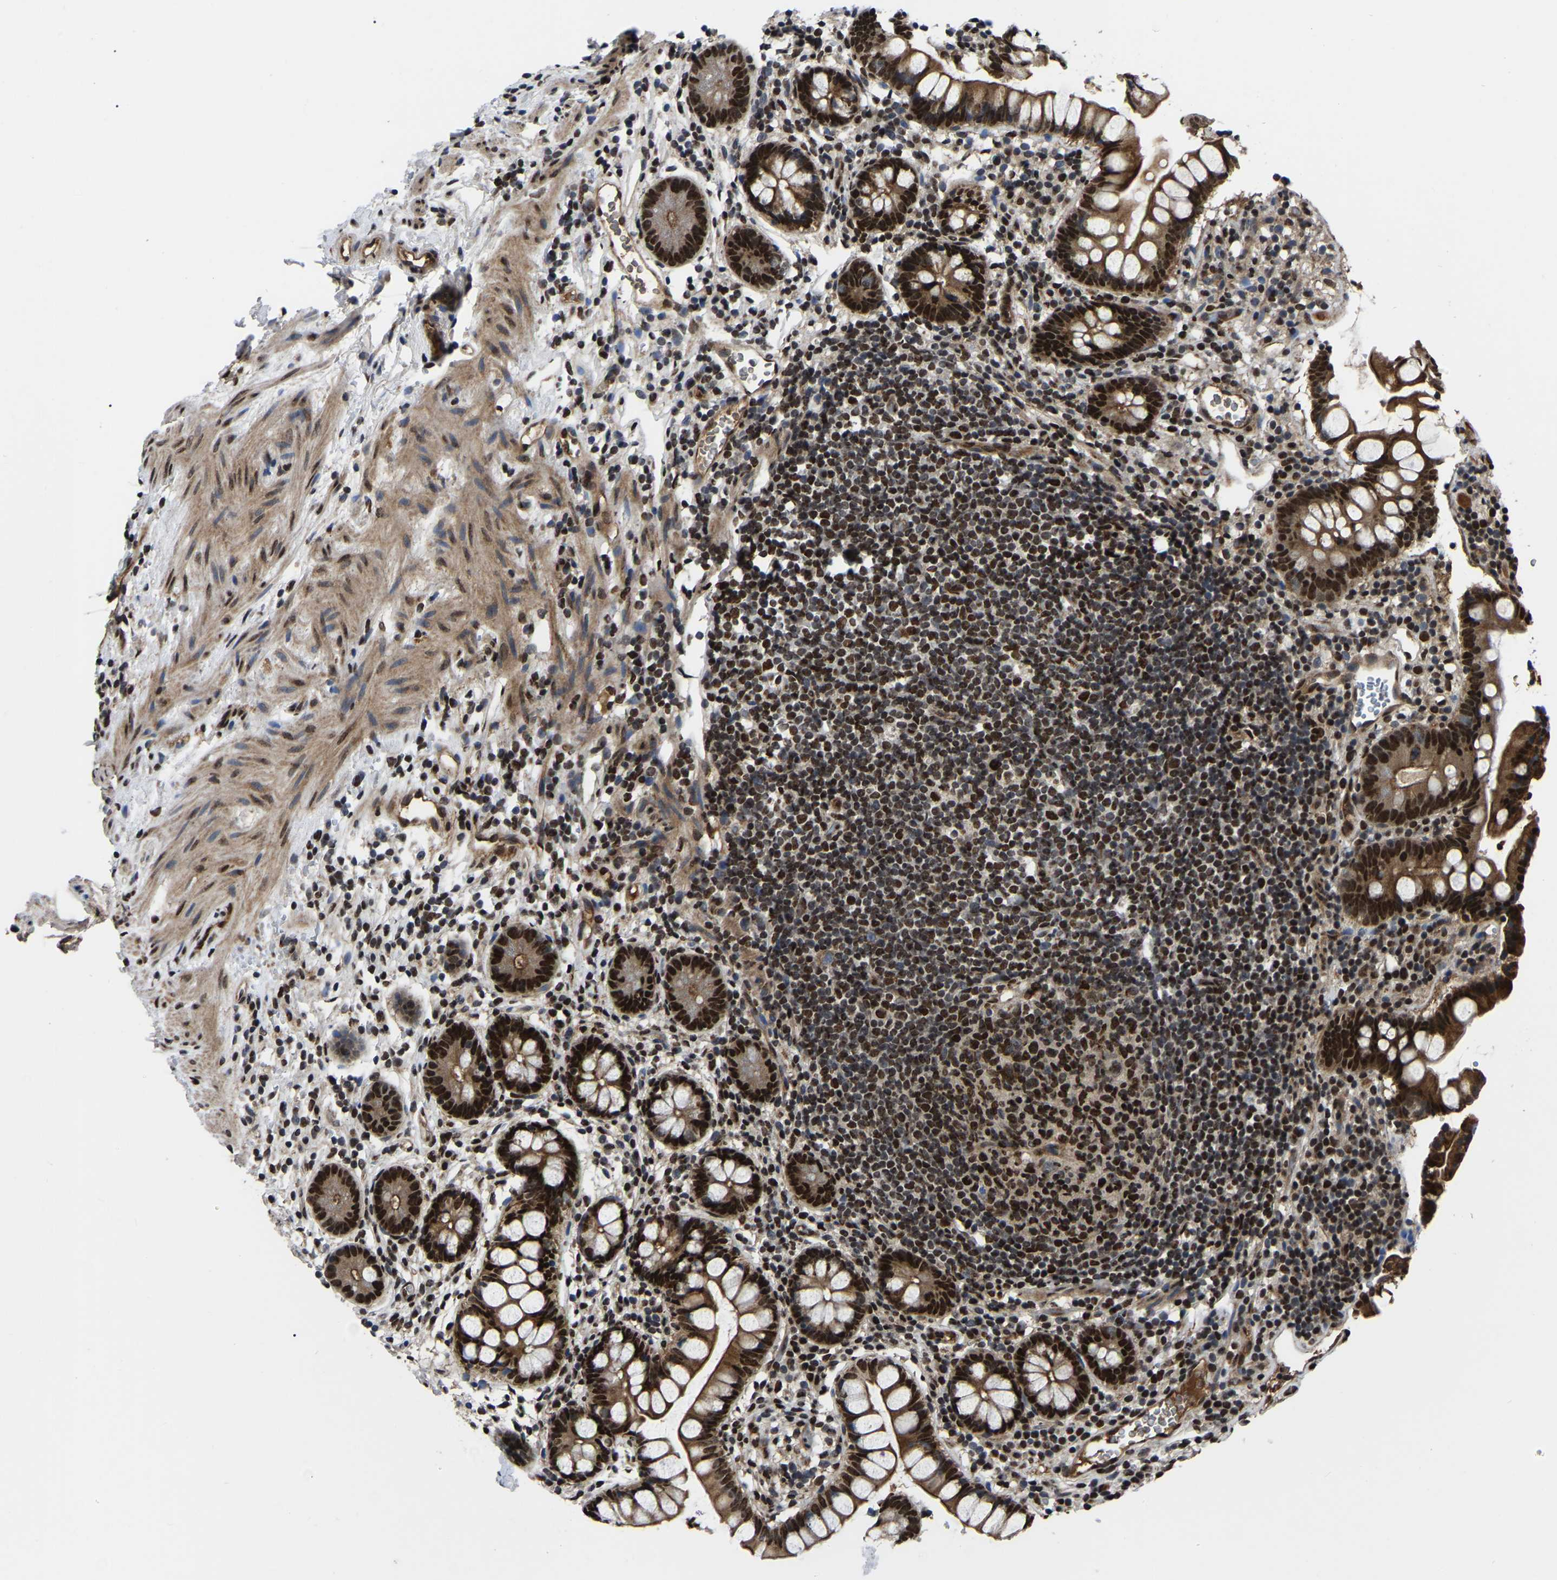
{"staining": {"intensity": "strong", "quantity": ">75%", "location": "cytoplasmic/membranous,nuclear"}, "tissue": "small intestine", "cell_type": "Glandular cells", "image_type": "normal", "snomed": [{"axis": "morphology", "description": "Normal tissue, NOS"}, {"axis": "topography", "description": "Small intestine"}], "caption": "Immunohistochemical staining of normal small intestine reveals >75% levels of strong cytoplasmic/membranous,nuclear protein positivity in about >75% of glandular cells.", "gene": "TRIM35", "patient": {"sex": "female", "age": 84}}